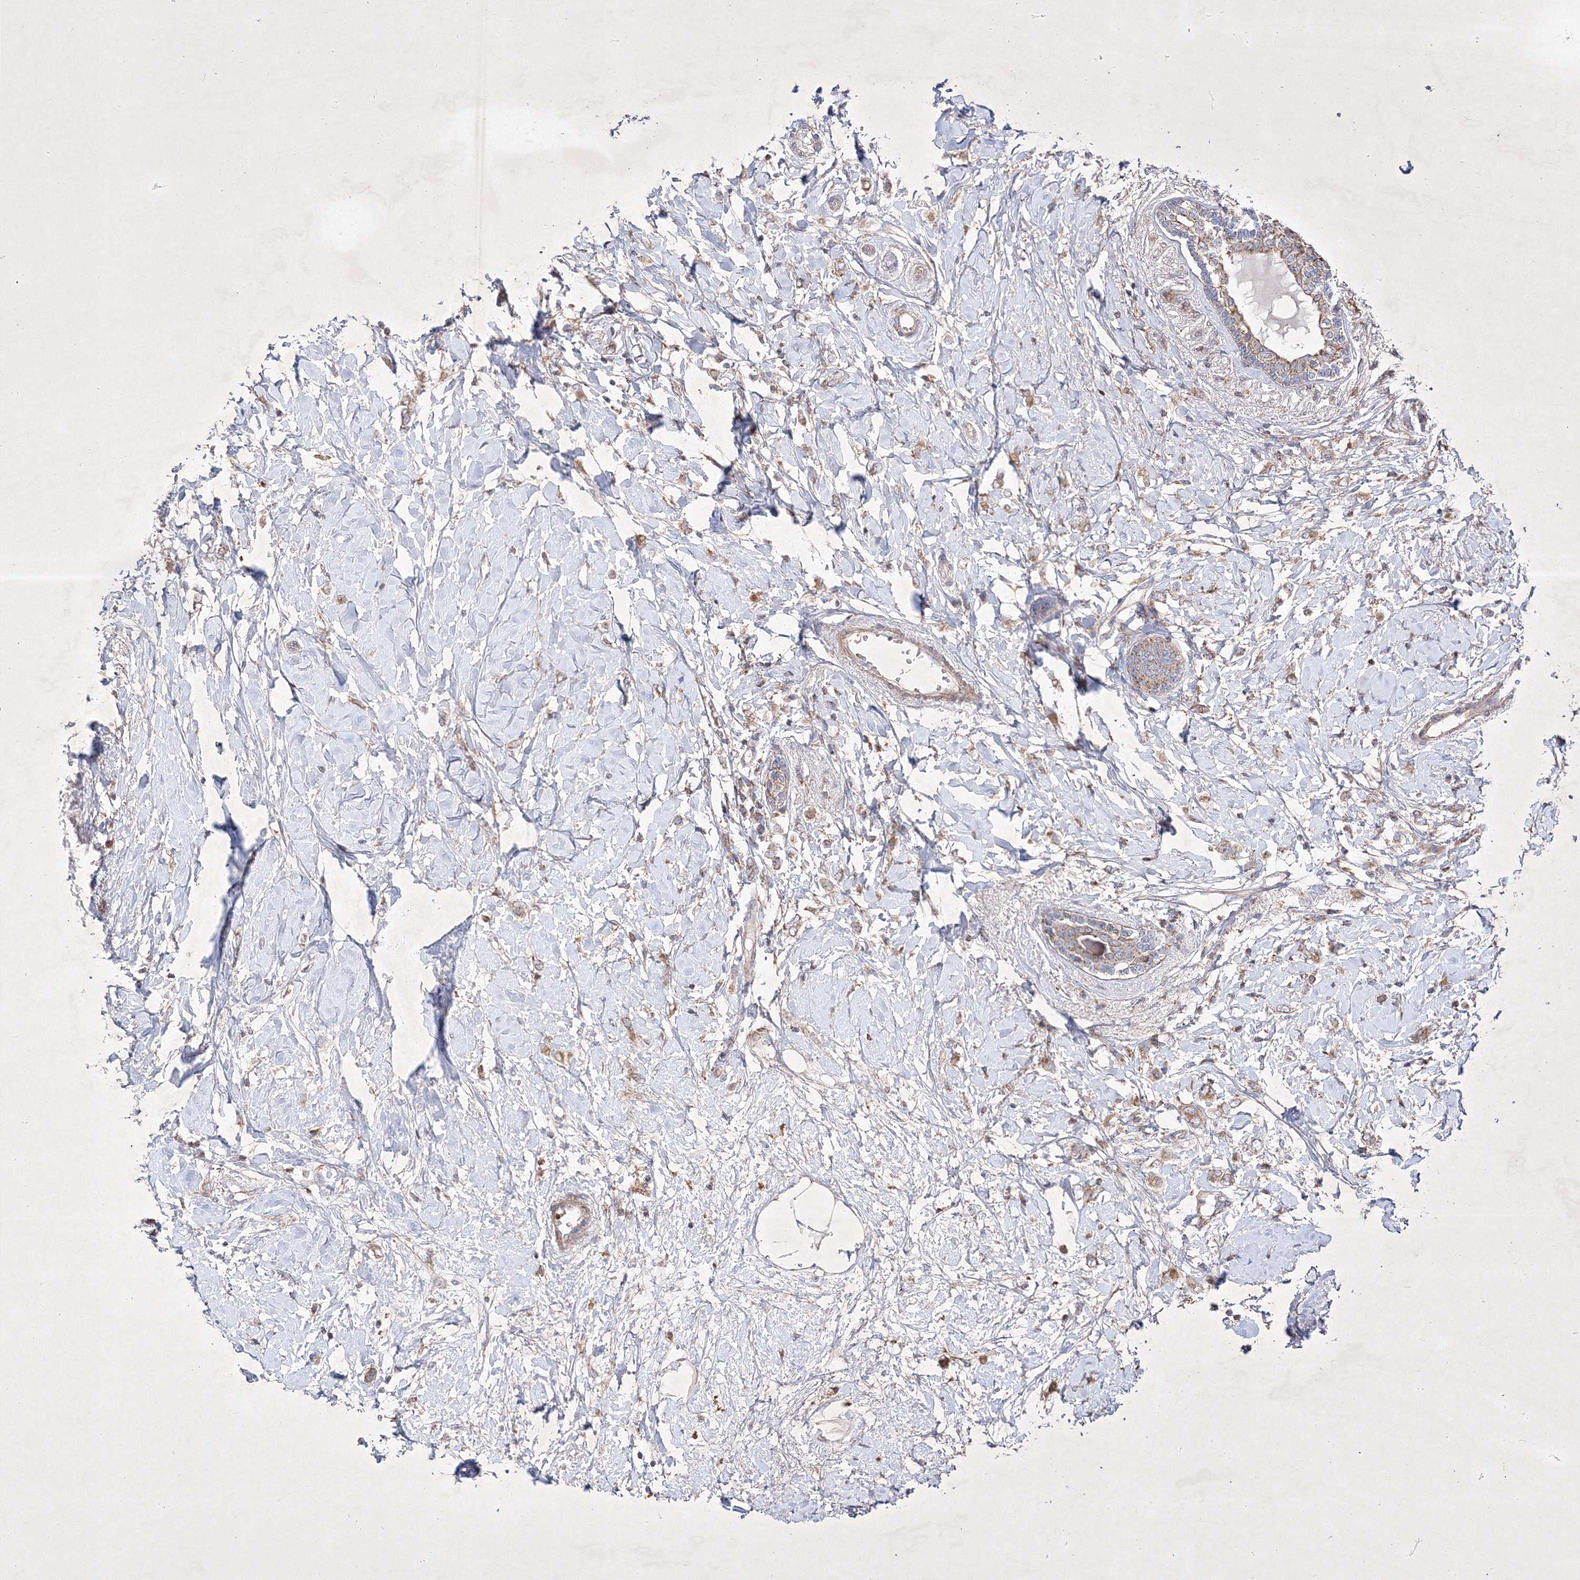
{"staining": {"intensity": "moderate", "quantity": ">75%", "location": "cytoplasmic/membranous"}, "tissue": "breast cancer", "cell_type": "Tumor cells", "image_type": "cancer", "snomed": [{"axis": "morphology", "description": "Normal tissue, NOS"}, {"axis": "morphology", "description": "Lobular carcinoma"}, {"axis": "topography", "description": "Breast"}], "caption": "Immunohistochemistry staining of breast lobular carcinoma, which shows medium levels of moderate cytoplasmic/membranous staining in approximately >75% of tumor cells indicating moderate cytoplasmic/membranous protein staining. The staining was performed using DAB (brown) for protein detection and nuclei were counterstained in hematoxylin (blue).", "gene": "OPA1", "patient": {"sex": "female", "age": 47}}